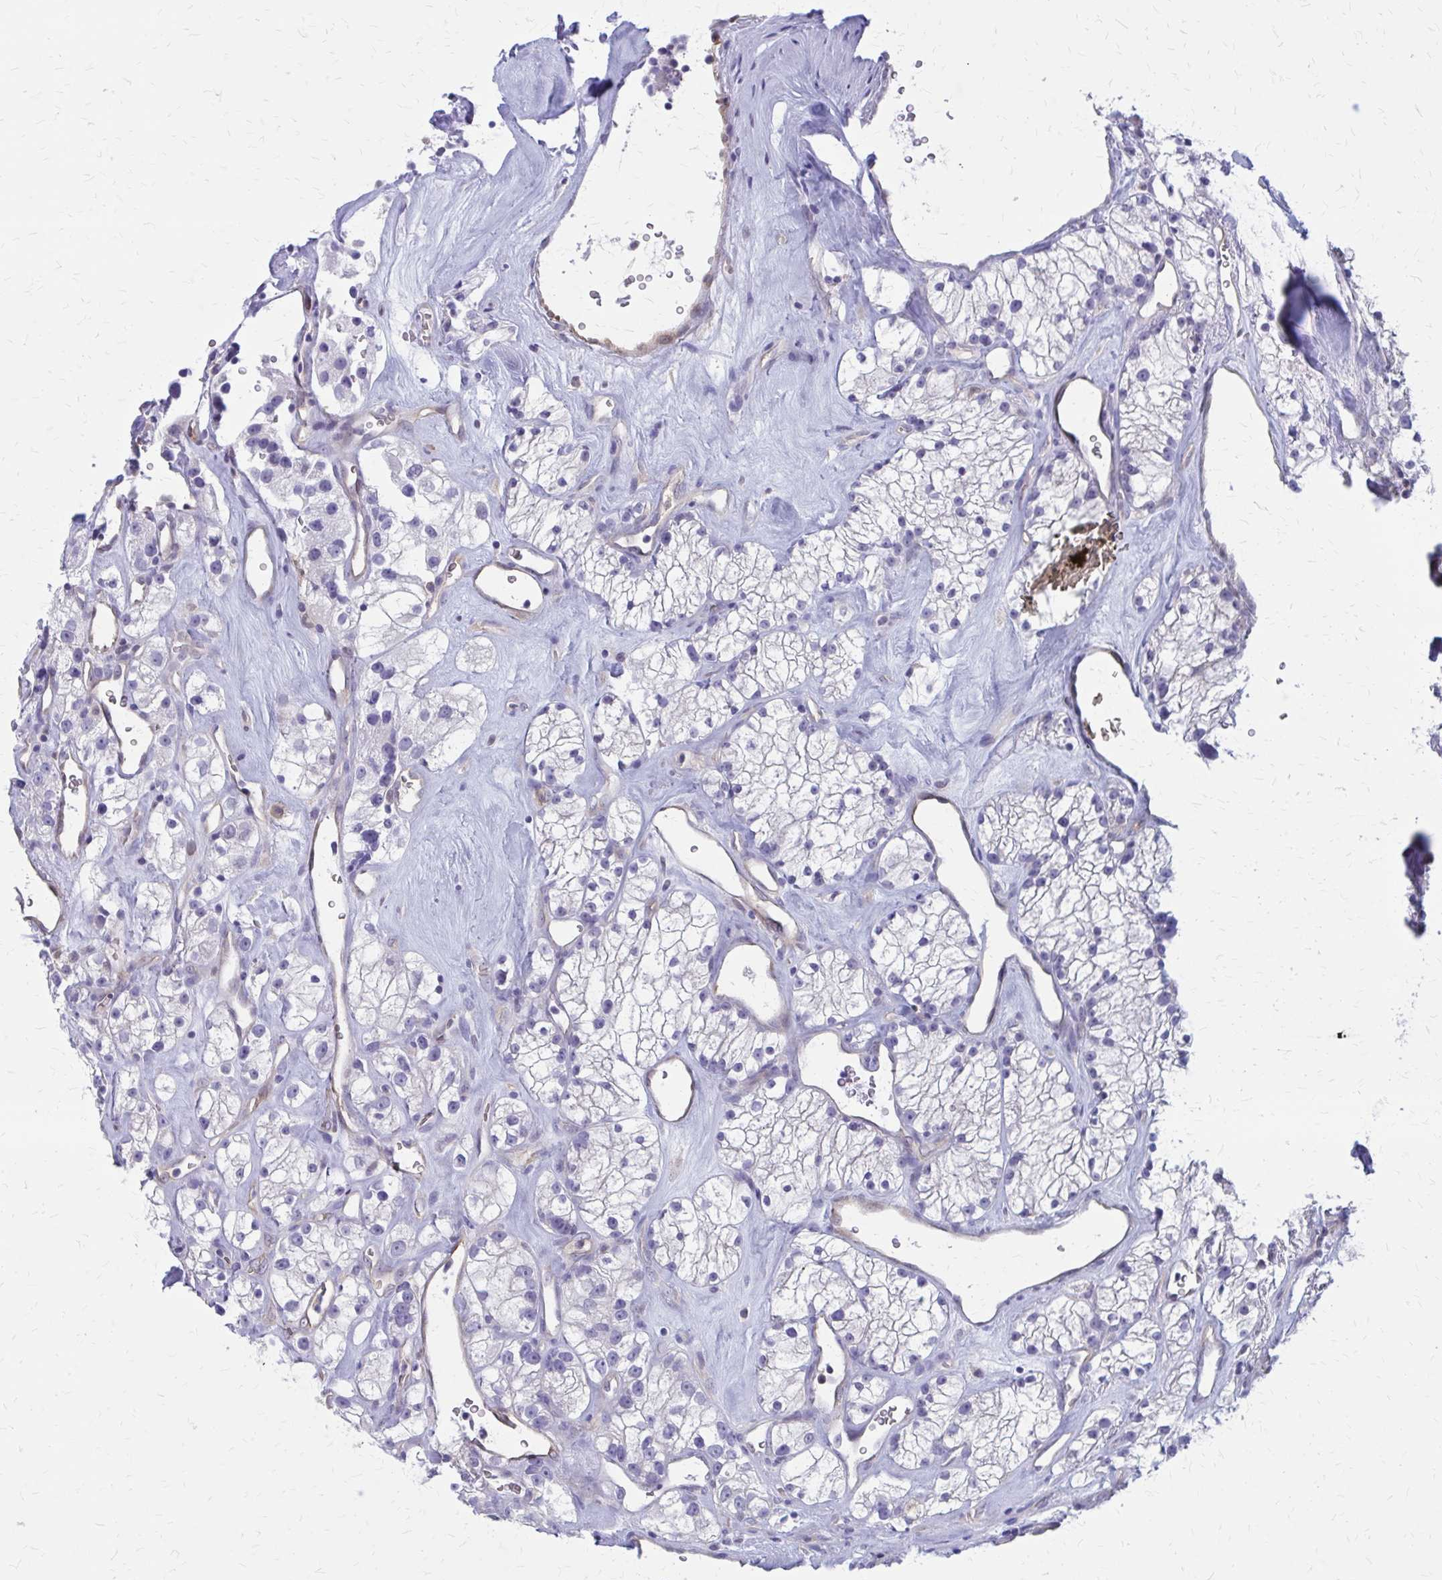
{"staining": {"intensity": "negative", "quantity": "none", "location": "none"}, "tissue": "renal cancer", "cell_type": "Tumor cells", "image_type": "cancer", "snomed": [{"axis": "morphology", "description": "Adenocarcinoma, NOS"}, {"axis": "topography", "description": "Kidney"}], "caption": "Tumor cells are negative for protein expression in human renal adenocarcinoma.", "gene": "CLIC2", "patient": {"sex": "male", "age": 77}}